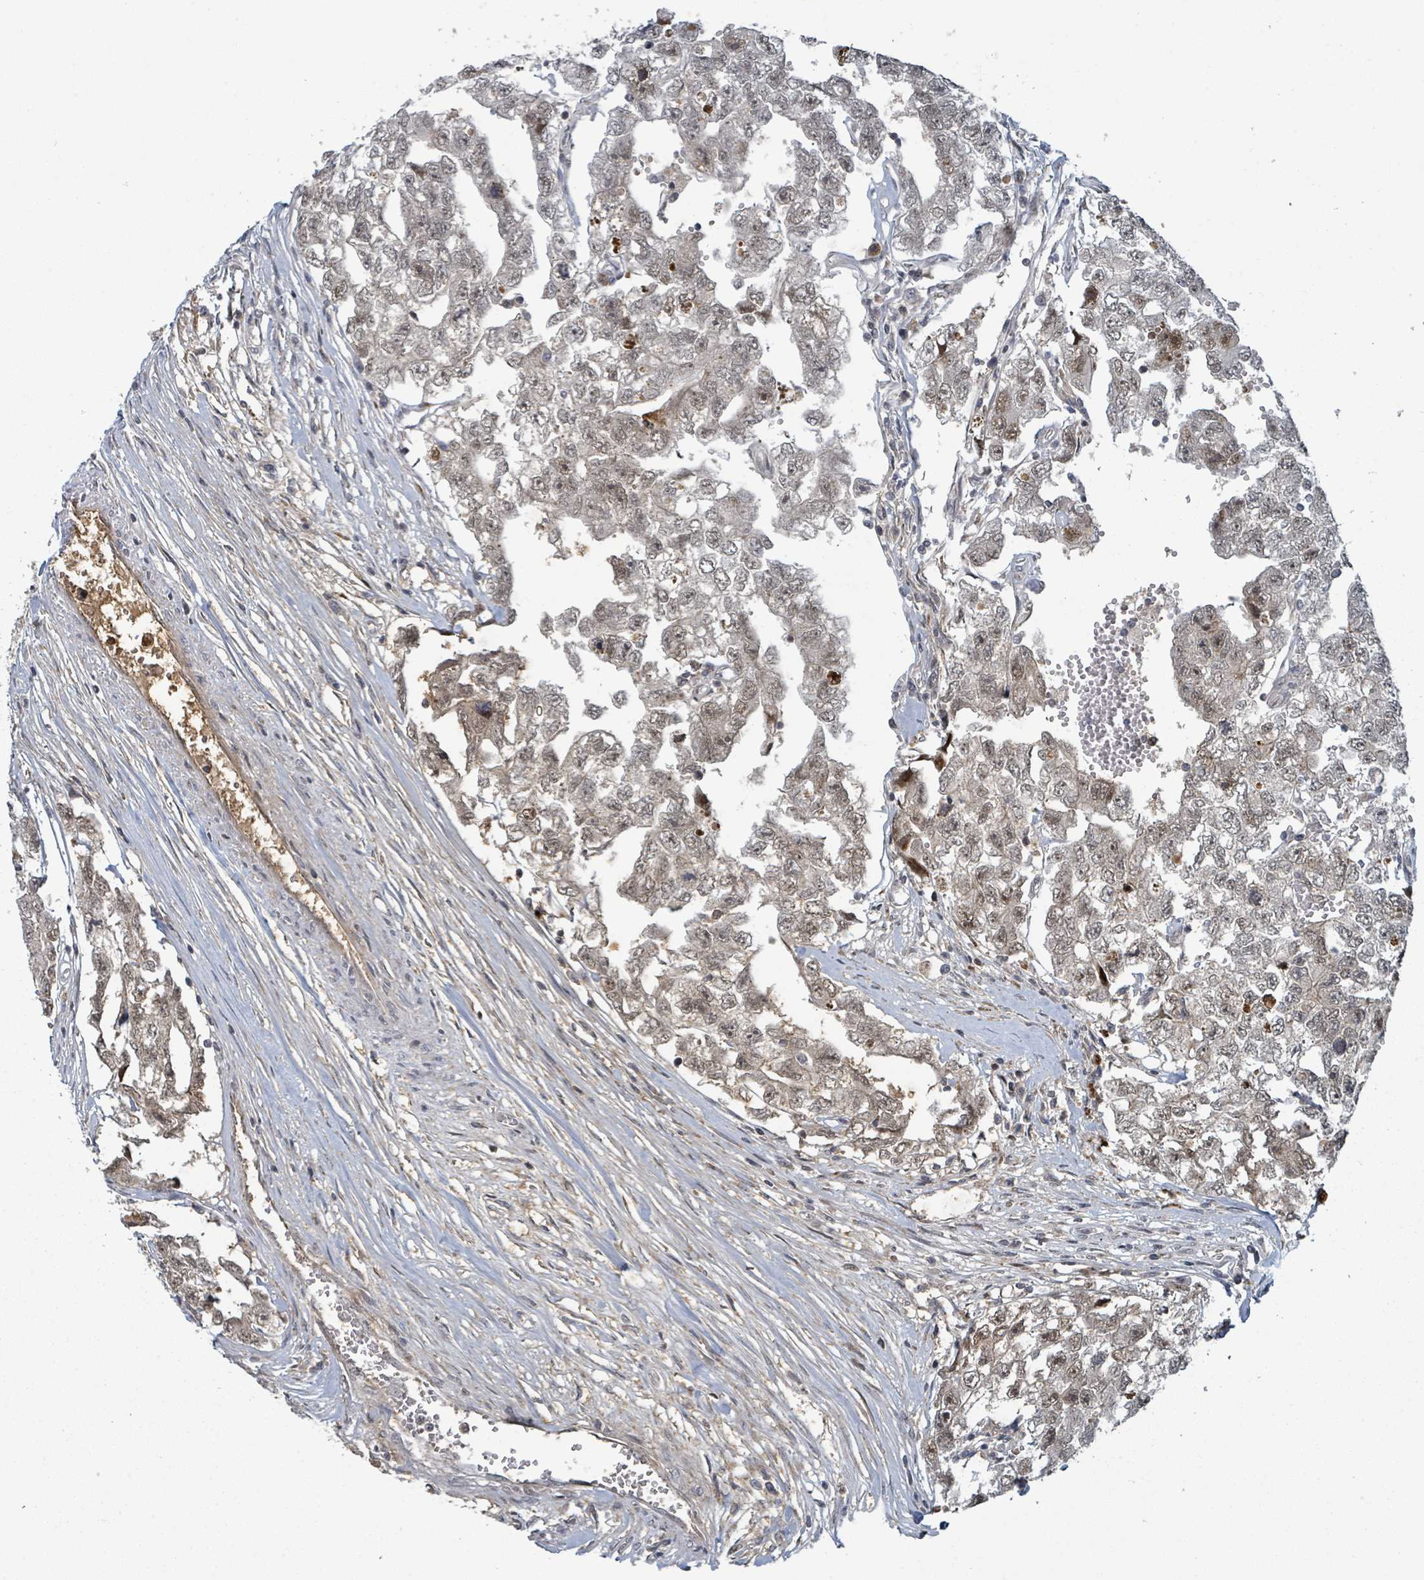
{"staining": {"intensity": "weak", "quantity": "25%-75%", "location": "nuclear"}, "tissue": "testis cancer", "cell_type": "Tumor cells", "image_type": "cancer", "snomed": [{"axis": "morphology", "description": "Carcinoma, Embryonal, NOS"}, {"axis": "topography", "description": "Testis"}], "caption": "Protein analysis of testis embryonal carcinoma tissue demonstrates weak nuclear staining in about 25%-75% of tumor cells.", "gene": "GTF3C1", "patient": {"sex": "male", "age": 22}}